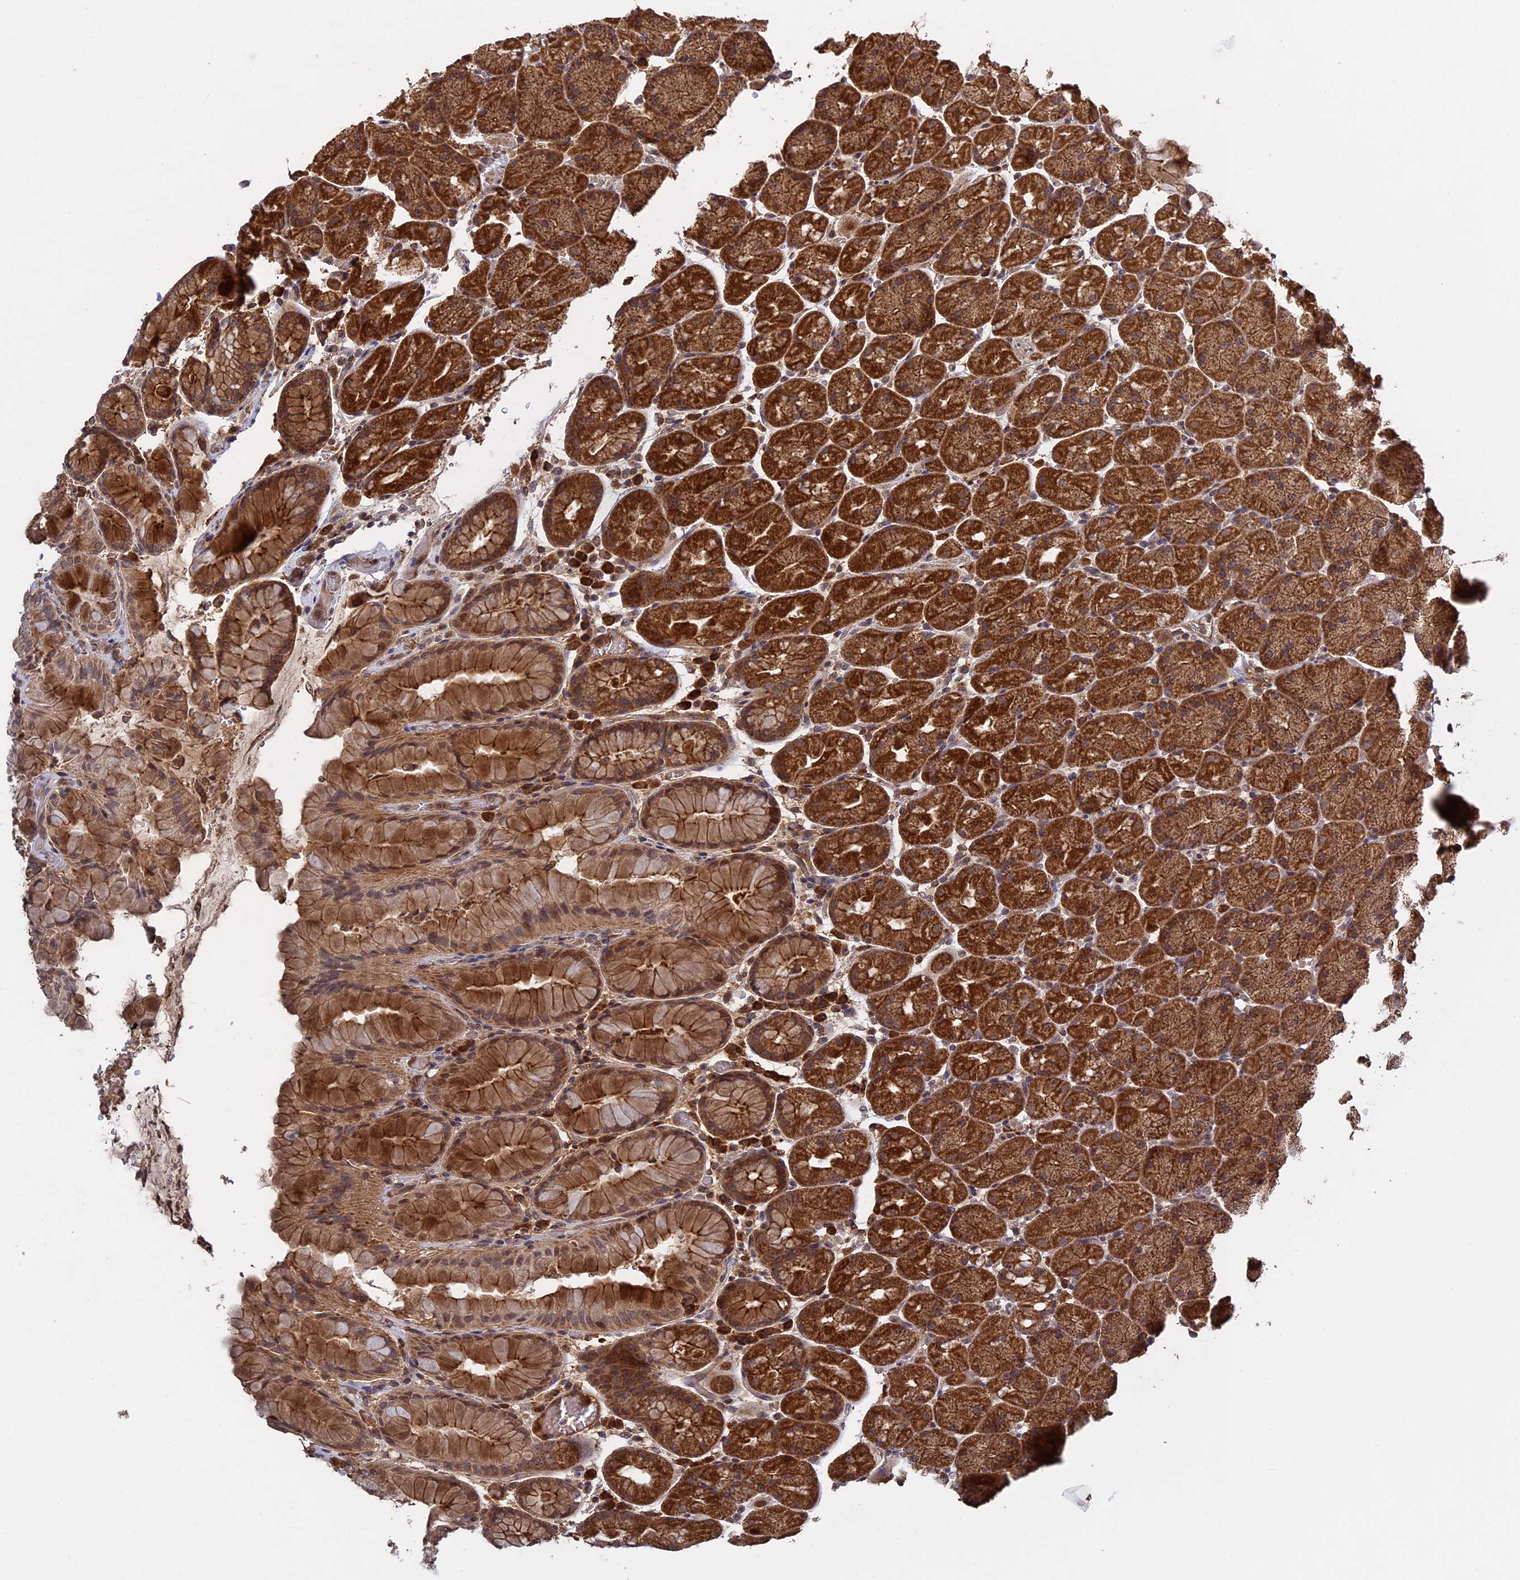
{"staining": {"intensity": "strong", "quantity": ">75%", "location": "cytoplasmic/membranous"}, "tissue": "stomach", "cell_type": "Glandular cells", "image_type": "normal", "snomed": [{"axis": "morphology", "description": "Normal tissue, NOS"}, {"axis": "topography", "description": "Stomach, upper"}, {"axis": "topography", "description": "Stomach, lower"}], "caption": "A high-resolution image shows immunohistochemistry staining of unremarkable stomach, which exhibits strong cytoplasmic/membranous expression in approximately >75% of glandular cells.", "gene": "RAB15", "patient": {"sex": "male", "age": 67}}